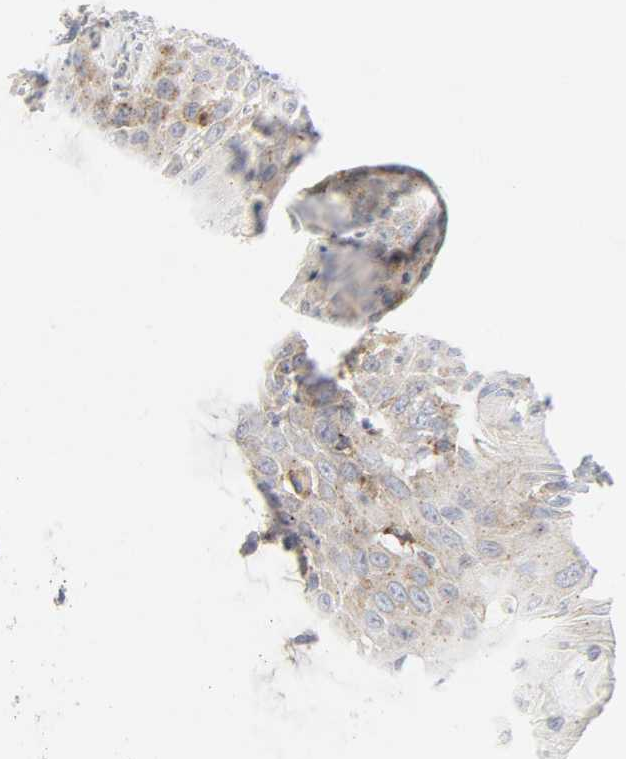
{"staining": {"intensity": "weak", "quantity": ">75%", "location": "cytoplasmic/membranous"}, "tissue": "cervical cancer", "cell_type": "Tumor cells", "image_type": "cancer", "snomed": [{"axis": "morphology", "description": "Squamous cell carcinoma, NOS"}, {"axis": "topography", "description": "Cervix"}], "caption": "DAB immunohistochemical staining of cervical cancer reveals weak cytoplasmic/membranous protein positivity in about >75% of tumor cells.", "gene": "LRP6", "patient": {"sex": "female", "age": 64}}